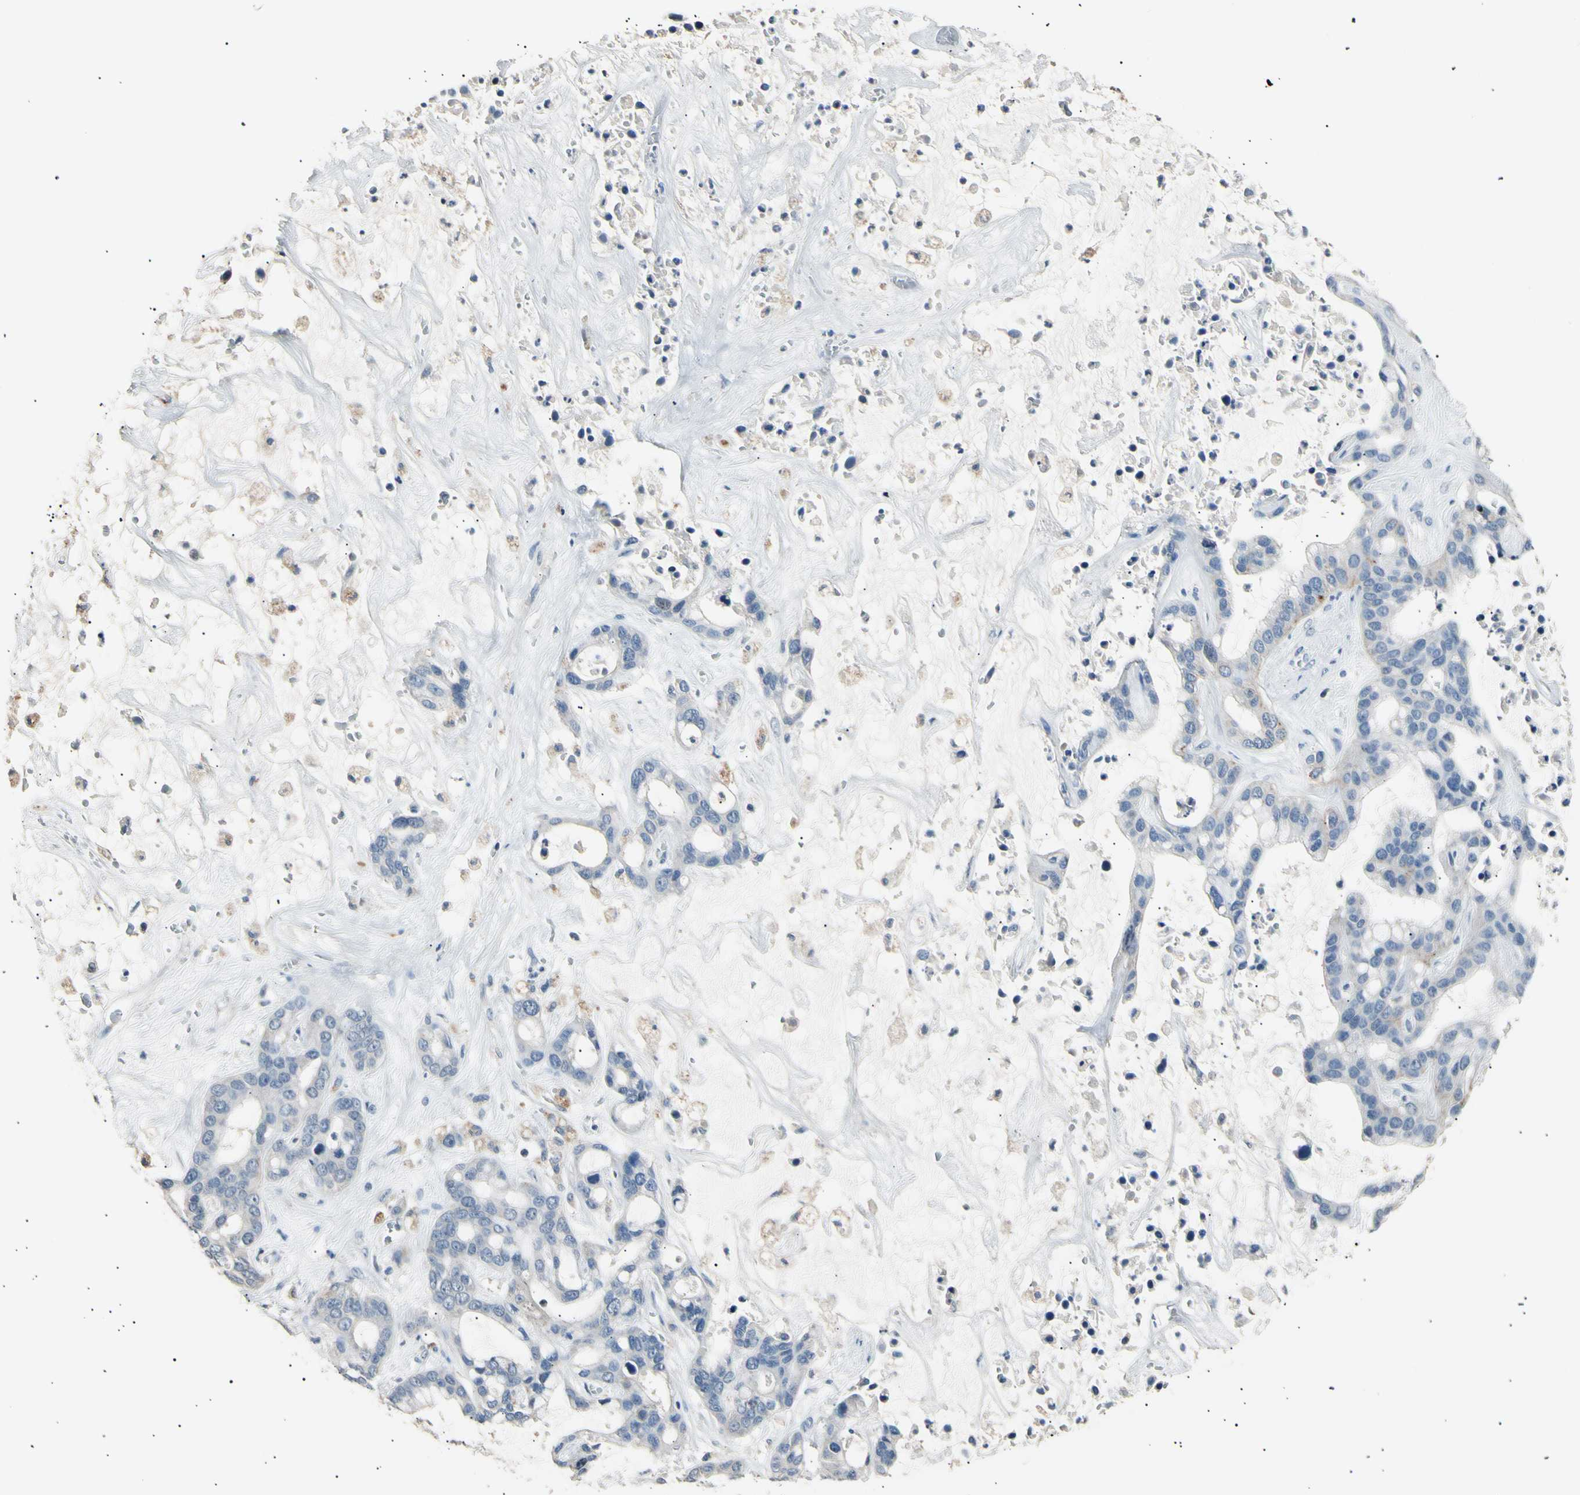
{"staining": {"intensity": "negative", "quantity": "none", "location": "none"}, "tissue": "liver cancer", "cell_type": "Tumor cells", "image_type": "cancer", "snomed": [{"axis": "morphology", "description": "Cholangiocarcinoma"}, {"axis": "topography", "description": "Liver"}], "caption": "The immunohistochemistry (IHC) micrograph has no significant expression in tumor cells of liver cholangiocarcinoma tissue.", "gene": "LDLR", "patient": {"sex": "female", "age": 65}}